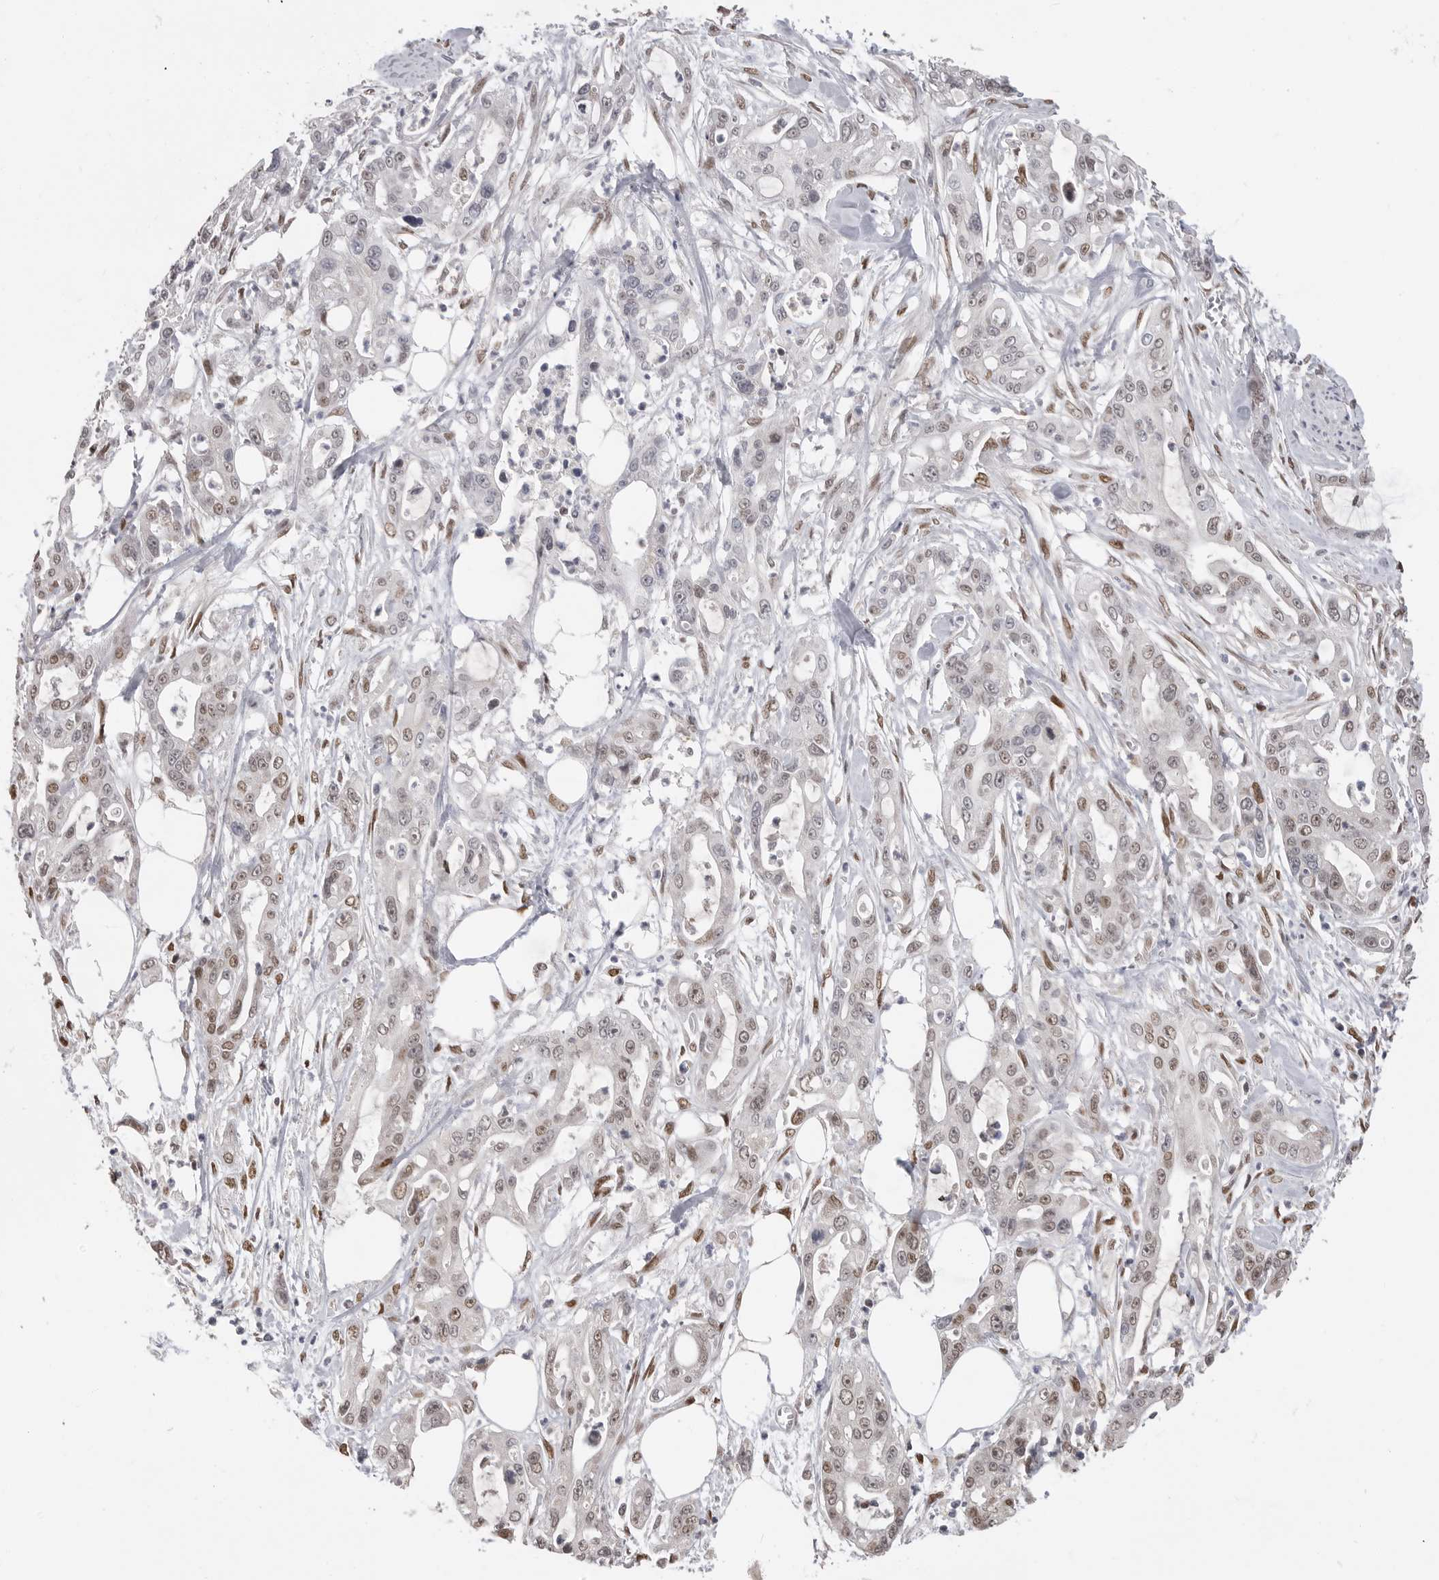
{"staining": {"intensity": "weak", "quantity": "25%-75%", "location": "nuclear"}, "tissue": "pancreatic cancer", "cell_type": "Tumor cells", "image_type": "cancer", "snomed": [{"axis": "morphology", "description": "Adenocarcinoma, NOS"}, {"axis": "topography", "description": "Pancreas"}], "caption": "Pancreatic cancer was stained to show a protein in brown. There is low levels of weak nuclear positivity in about 25%-75% of tumor cells.", "gene": "SMARCC1", "patient": {"sex": "male", "age": 68}}